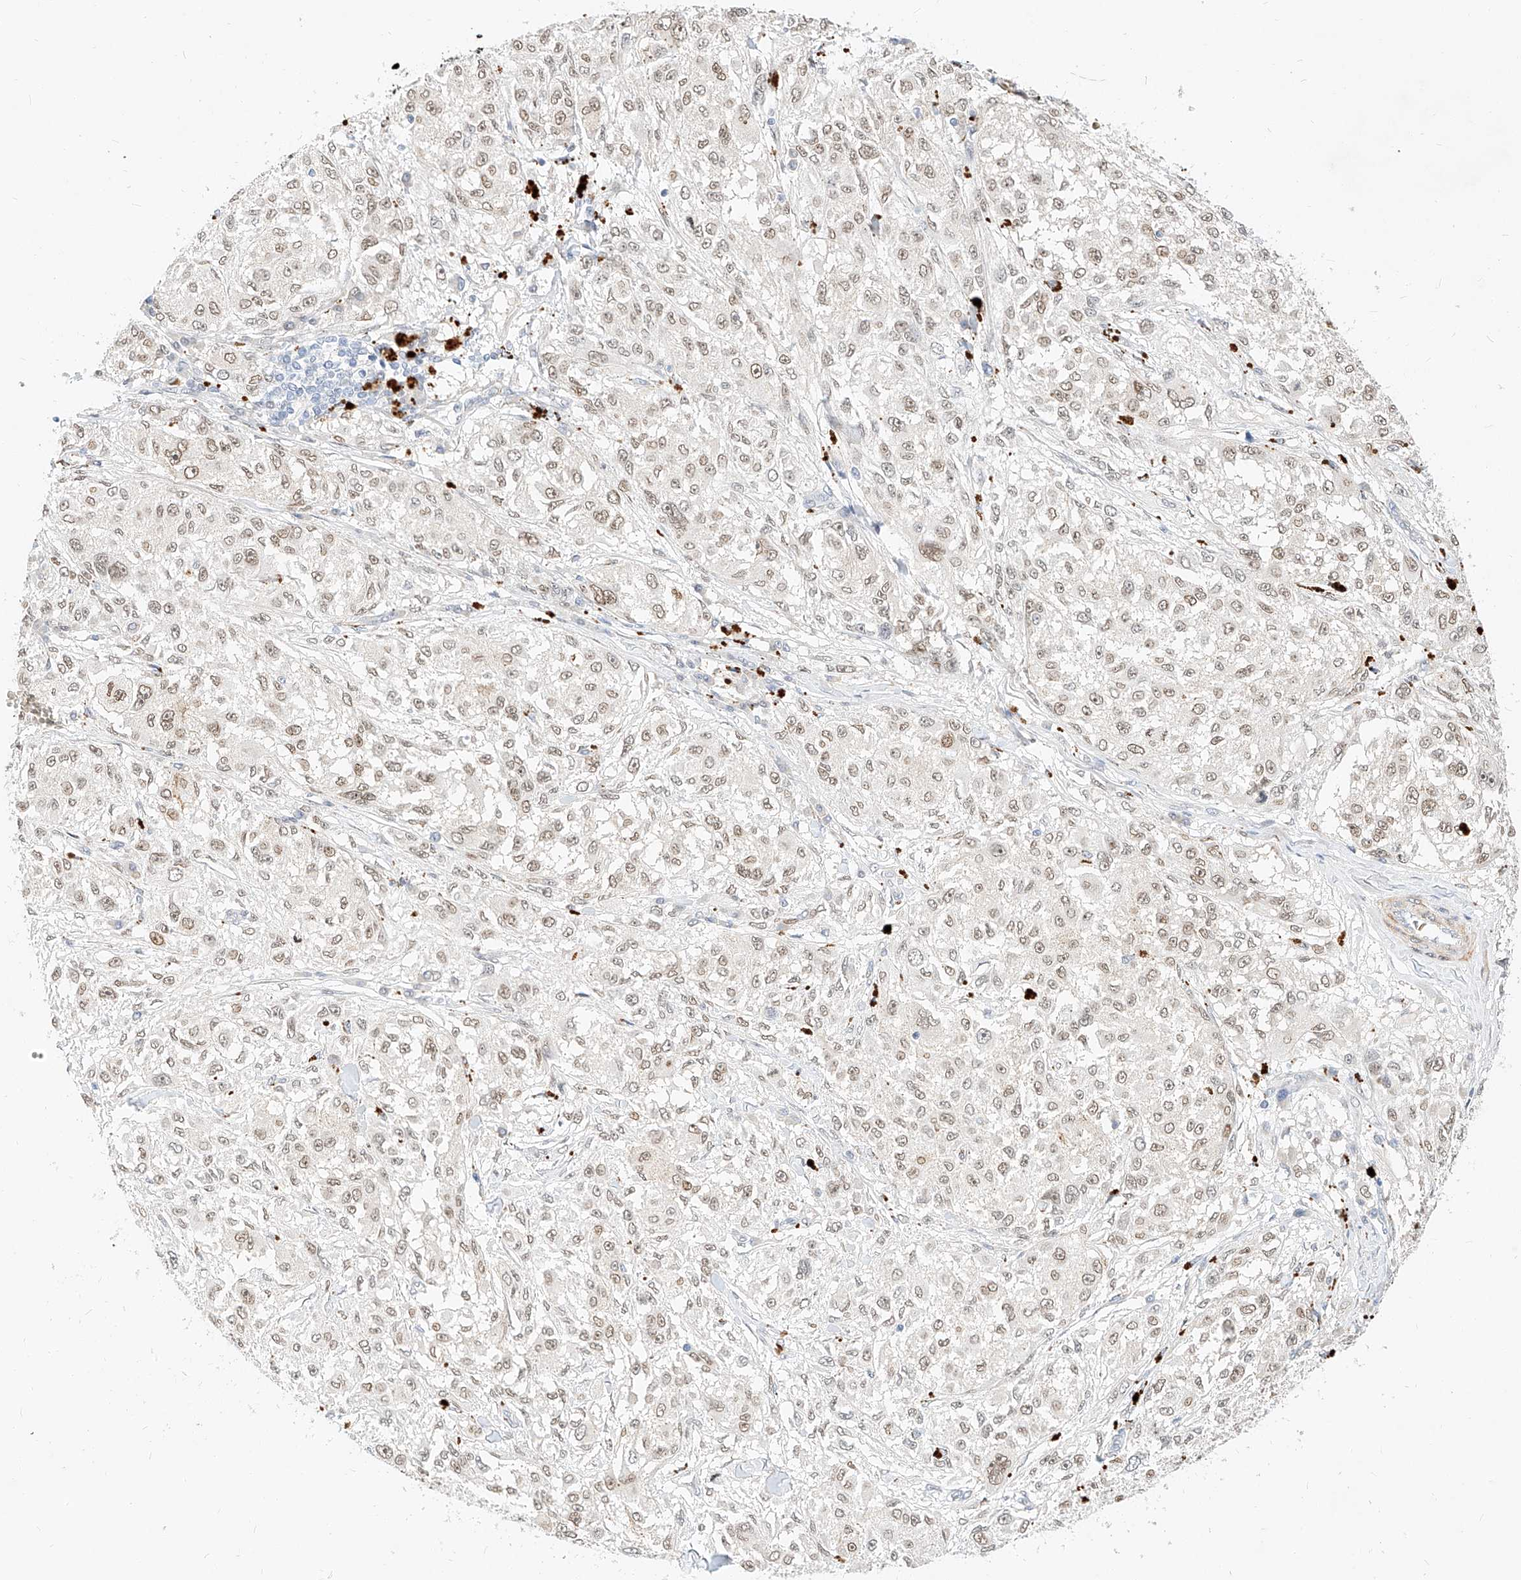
{"staining": {"intensity": "weak", "quantity": ">75%", "location": "nuclear"}, "tissue": "melanoma", "cell_type": "Tumor cells", "image_type": "cancer", "snomed": [{"axis": "morphology", "description": "Necrosis, NOS"}, {"axis": "morphology", "description": "Malignant melanoma, NOS"}, {"axis": "topography", "description": "Skin"}], "caption": "IHC histopathology image of human malignant melanoma stained for a protein (brown), which exhibits low levels of weak nuclear positivity in approximately >75% of tumor cells.", "gene": "CBX8", "patient": {"sex": "female", "age": 87}}